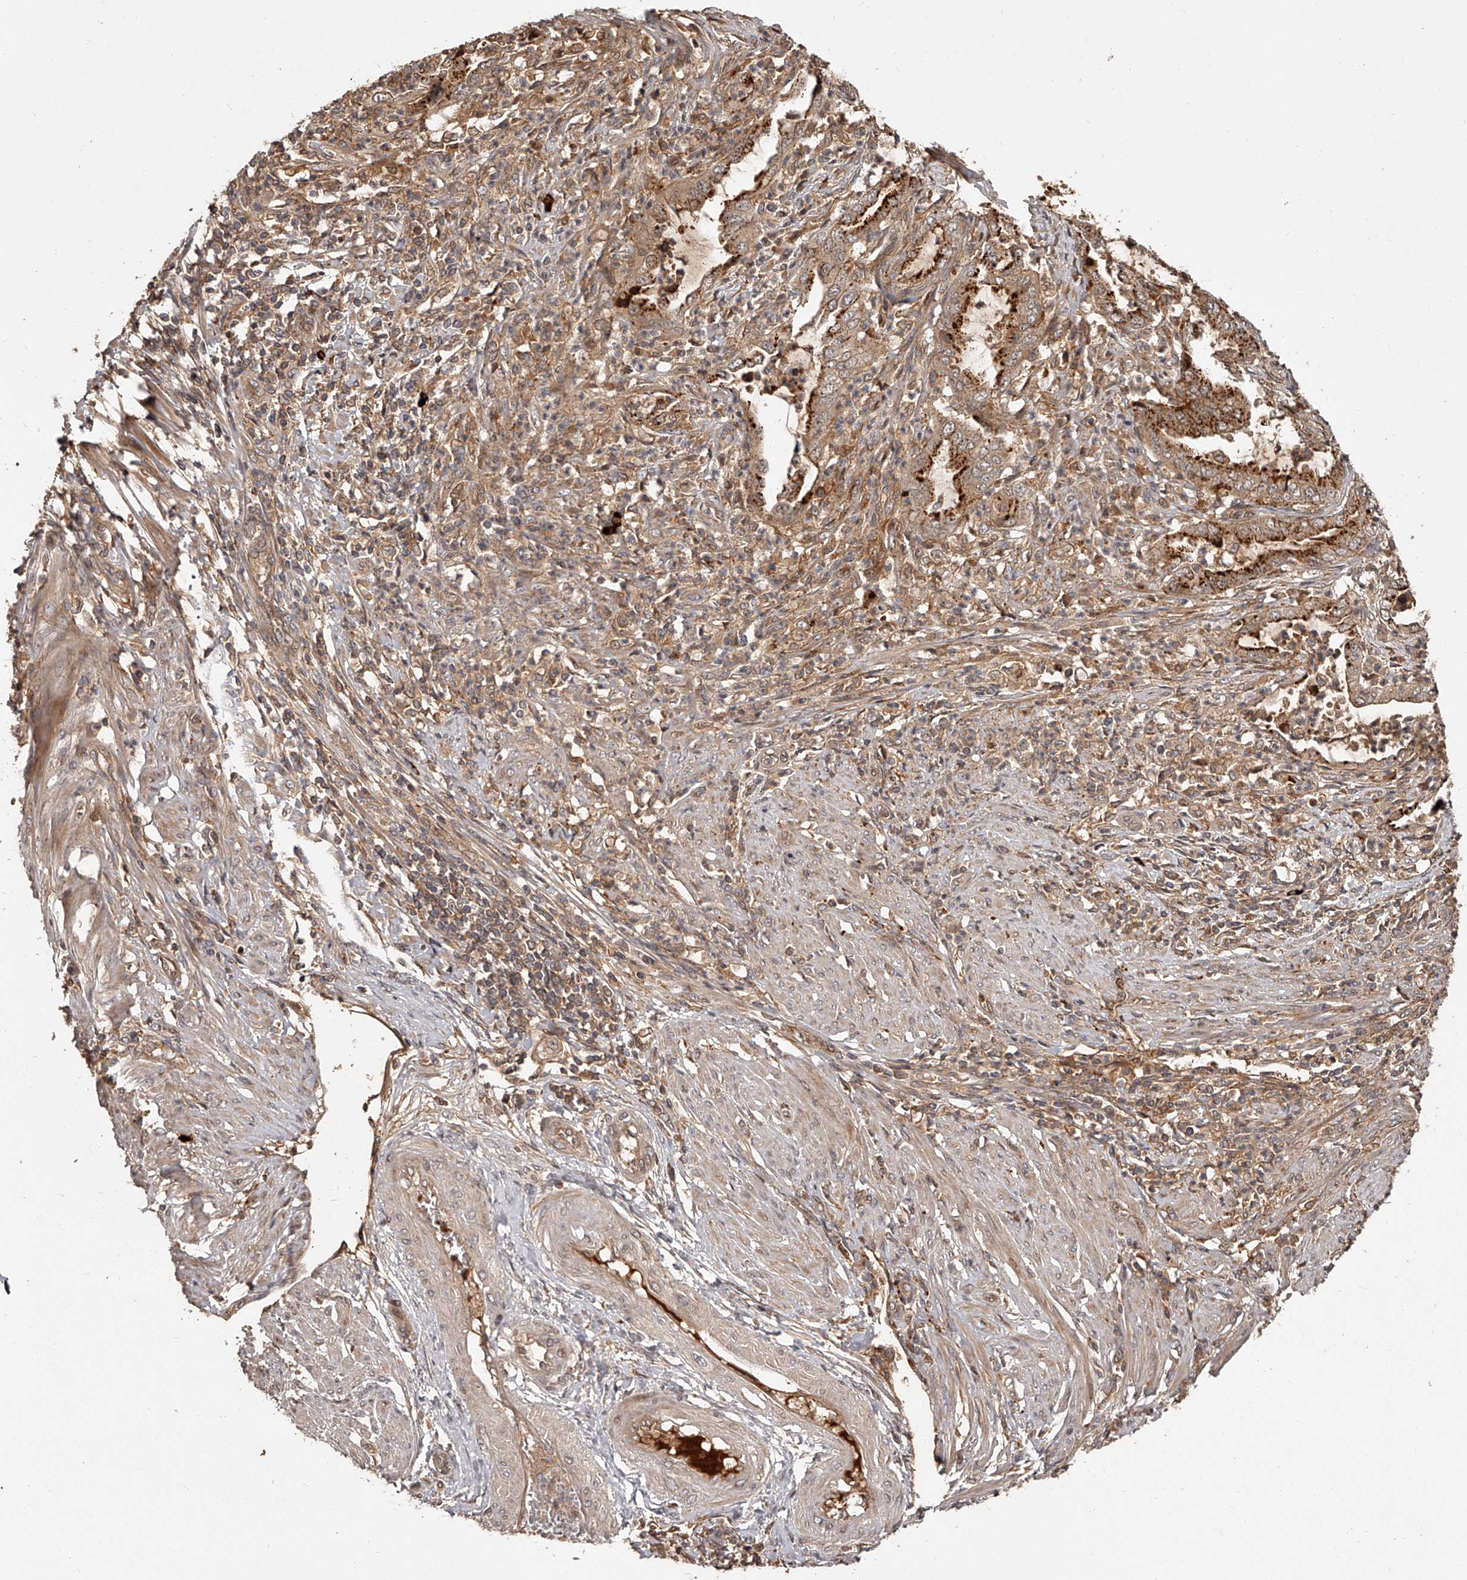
{"staining": {"intensity": "strong", "quantity": ">75%", "location": "cytoplasmic/membranous"}, "tissue": "endometrial cancer", "cell_type": "Tumor cells", "image_type": "cancer", "snomed": [{"axis": "morphology", "description": "Adenocarcinoma, NOS"}, {"axis": "topography", "description": "Endometrium"}], "caption": "About >75% of tumor cells in human endometrial cancer demonstrate strong cytoplasmic/membranous protein expression as visualized by brown immunohistochemical staining.", "gene": "CRYZL1", "patient": {"sex": "female", "age": 51}}